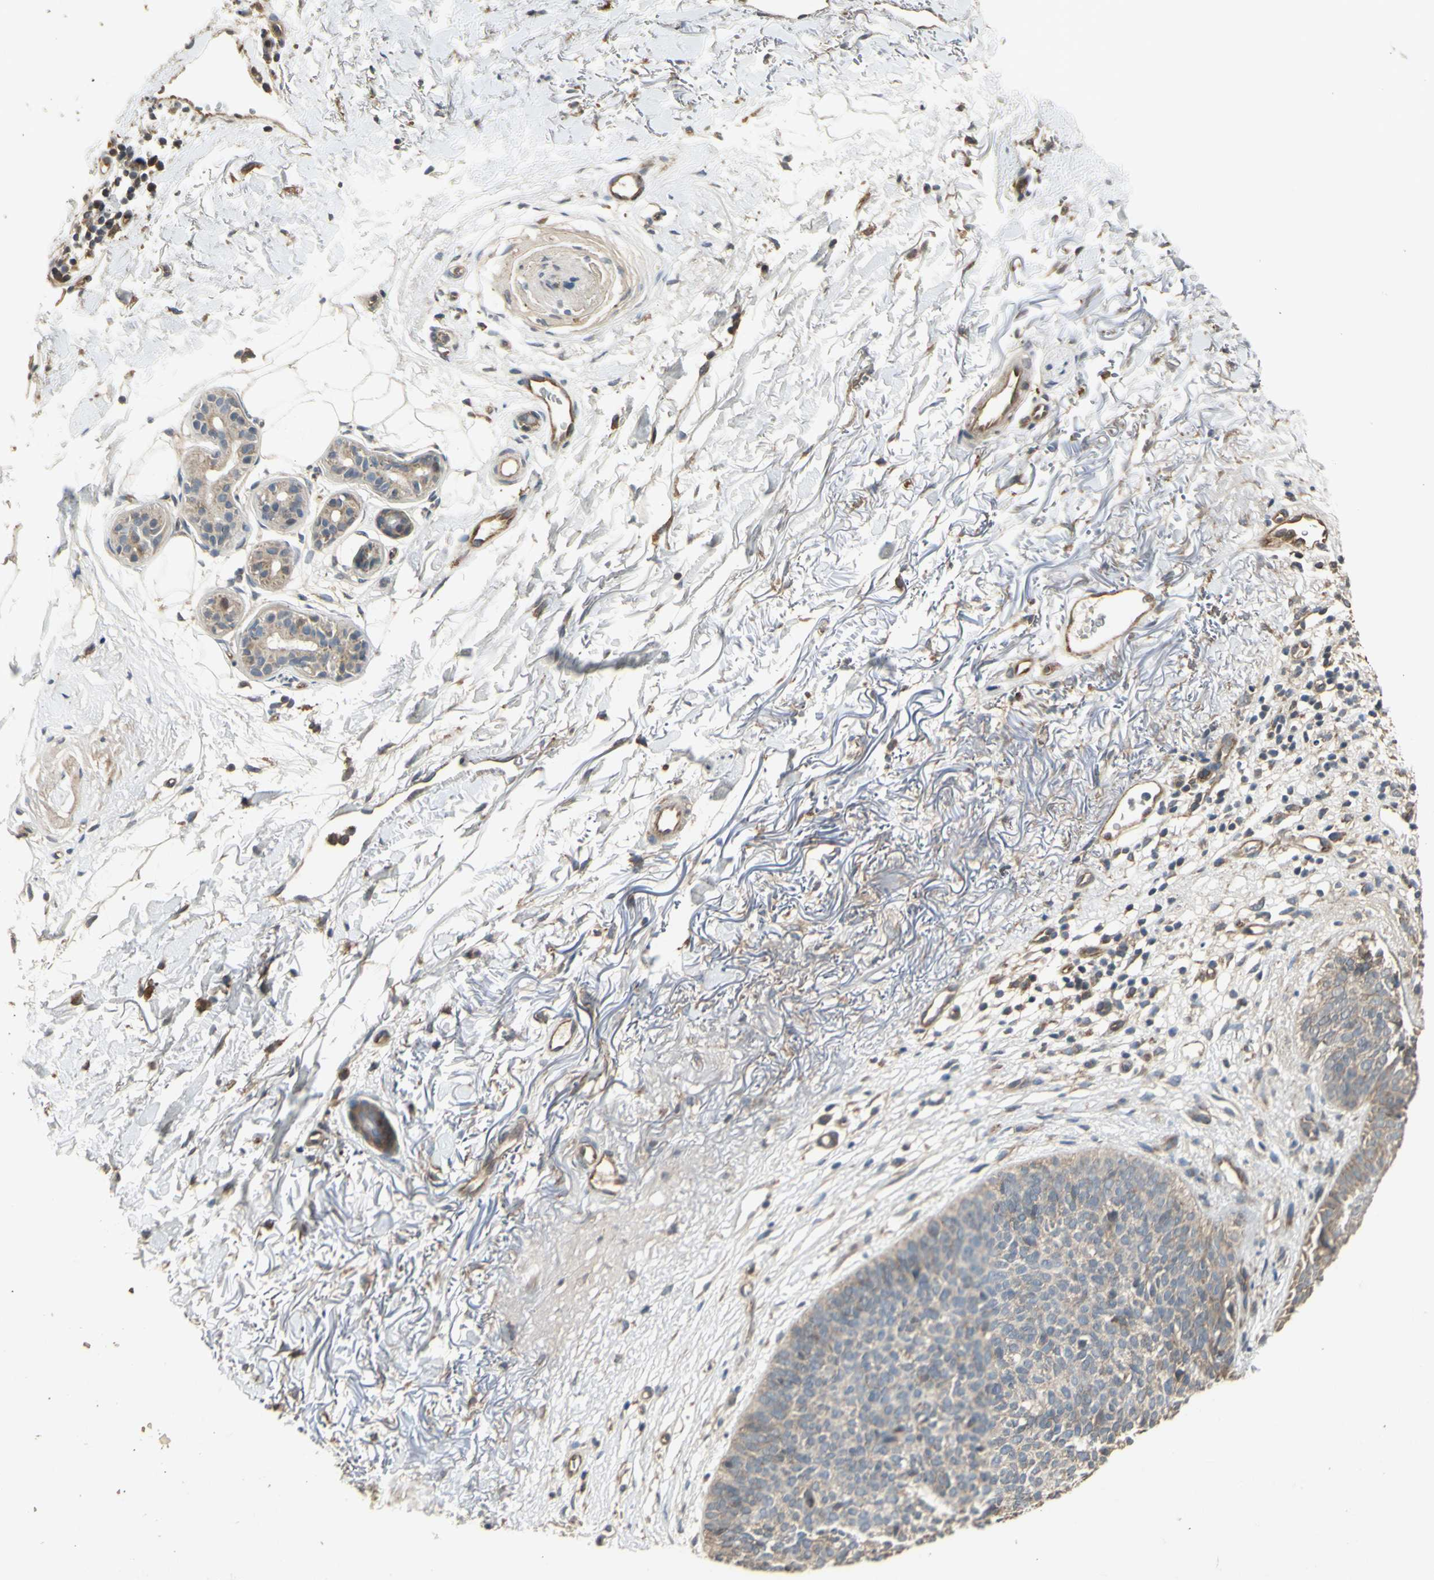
{"staining": {"intensity": "weak", "quantity": "25%-75%", "location": "cytoplasmic/membranous"}, "tissue": "skin cancer", "cell_type": "Tumor cells", "image_type": "cancer", "snomed": [{"axis": "morphology", "description": "Basal cell carcinoma"}, {"axis": "topography", "description": "Skin"}], "caption": "Skin cancer (basal cell carcinoma) was stained to show a protein in brown. There is low levels of weak cytoplasmic/membranous staining in about 25%-75% of tumor cells. (DAB (3,3'-diaminobenzidine) = brown stain, brightfield microscopy at high magnification).", "gene": "EFNB2", "patient": {"sex": "female", "age": 70}}